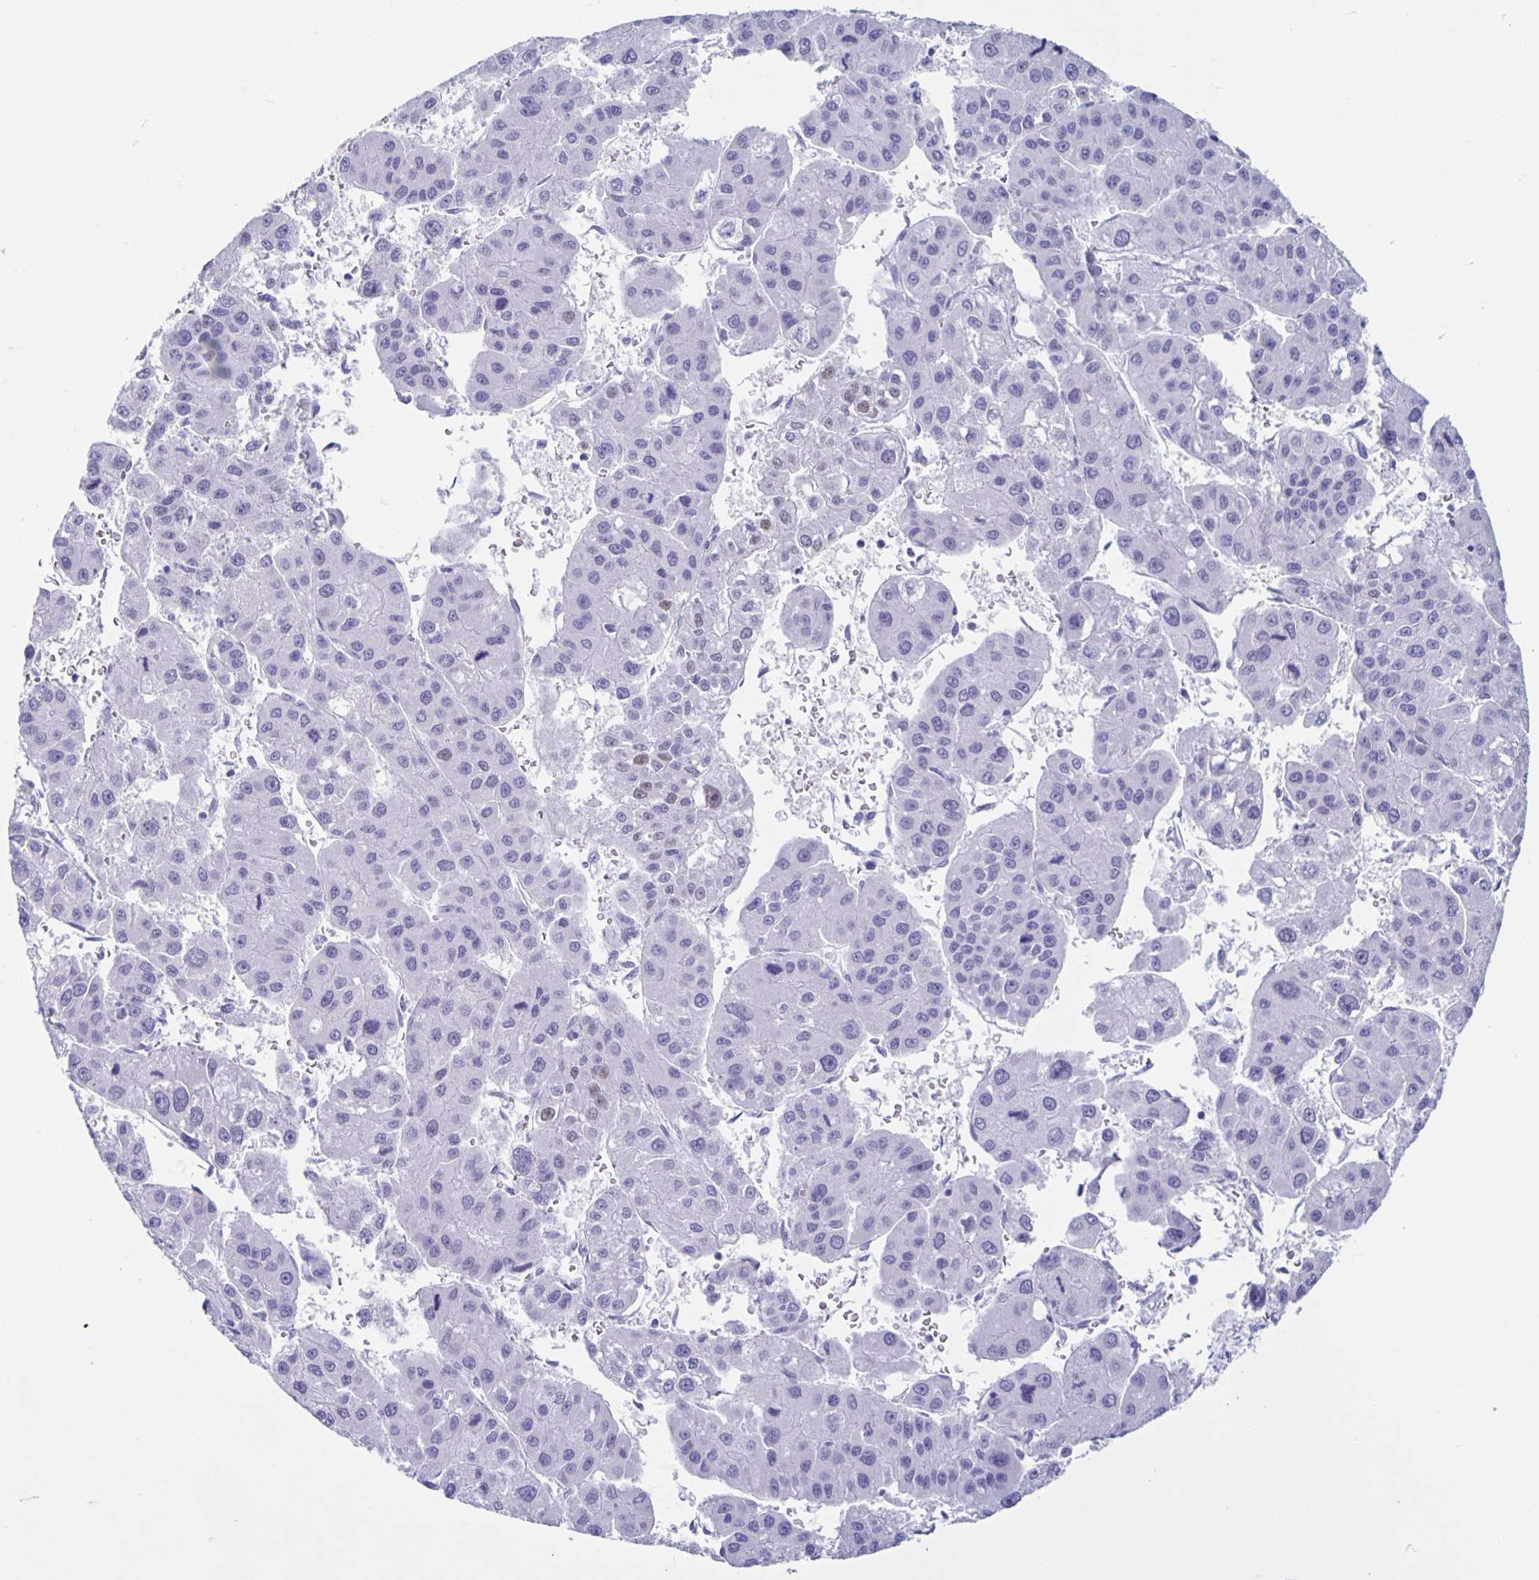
{"staining": {"intensity": "negative", "quantity": "none", "location": "none"}, "tissue": "liver cancer", "cell_type": "Tumor cells", "image_type": "cancer", "snomed": [{"axis": "morphology", "description": "Carcinoma, Hepatocellular, NOS"}, {"axis": "topography", "description": "Liver"}], "caption": "Immunohistochemistry histopathology image of hepatocellular carcinoma (liver) stained for a protein (brown), which exhibits no staining in tumor cells. Nuclei are stained in blue.", "gene": "CT45A5", "patient": {"sex": "male", "age": 73}}